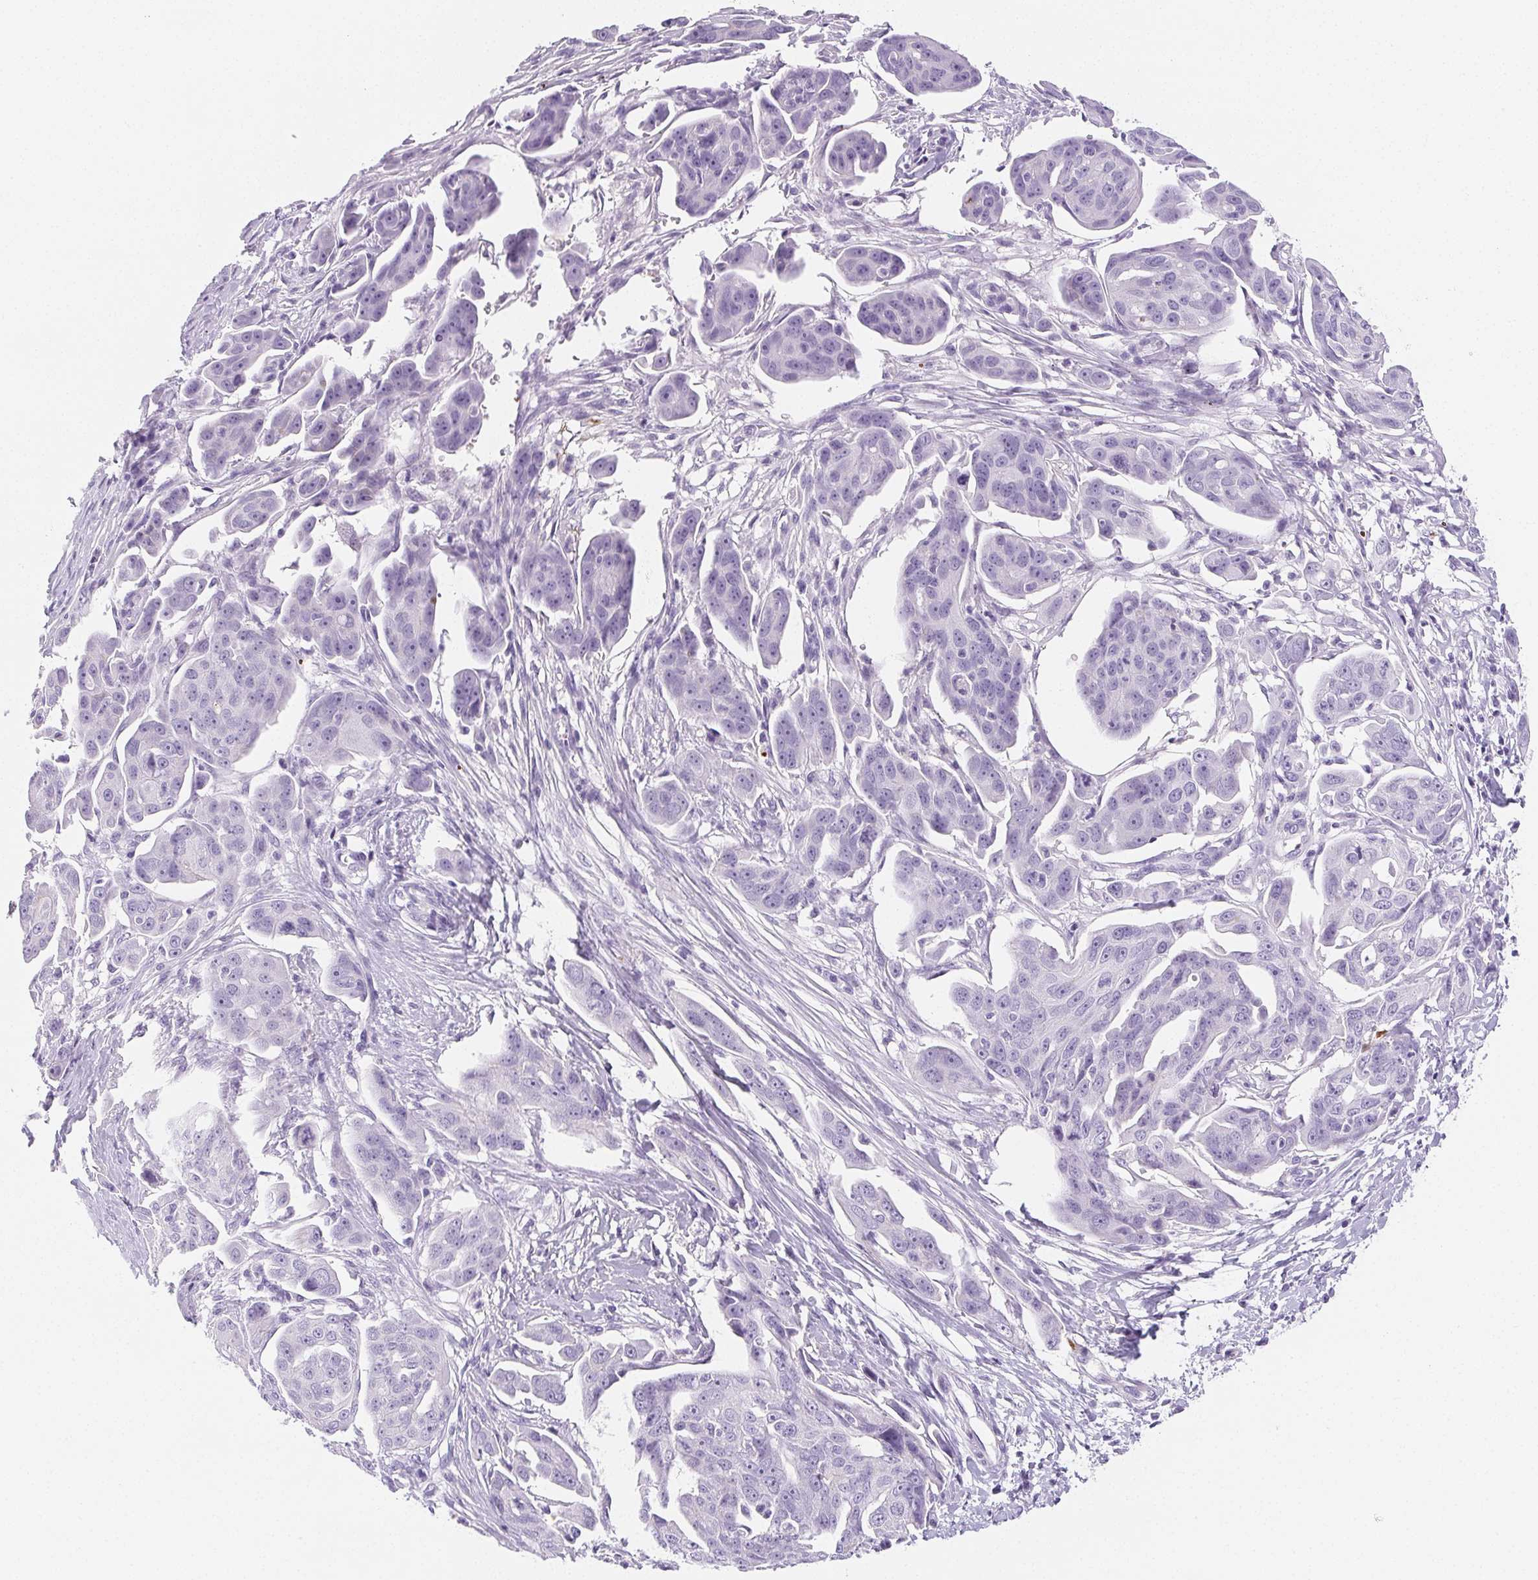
{"staining": {"intensity": "negative", "quantity": "none", "location": "none"}, "tissue": "ovarian cancer", "cell_type": "Tumor cells", "image_type": "cancer", "snomed": [{"axis": "morphology", "description": "Carcinoma, endometroid"}, {"axis": "topography", "description": "Ovary"}], "caption": "Tumor cells show no significant protein staining in ovarian endometroid carcinoma.", "gene": "VTN", "patient": {"sex": "female", "age": 70}}